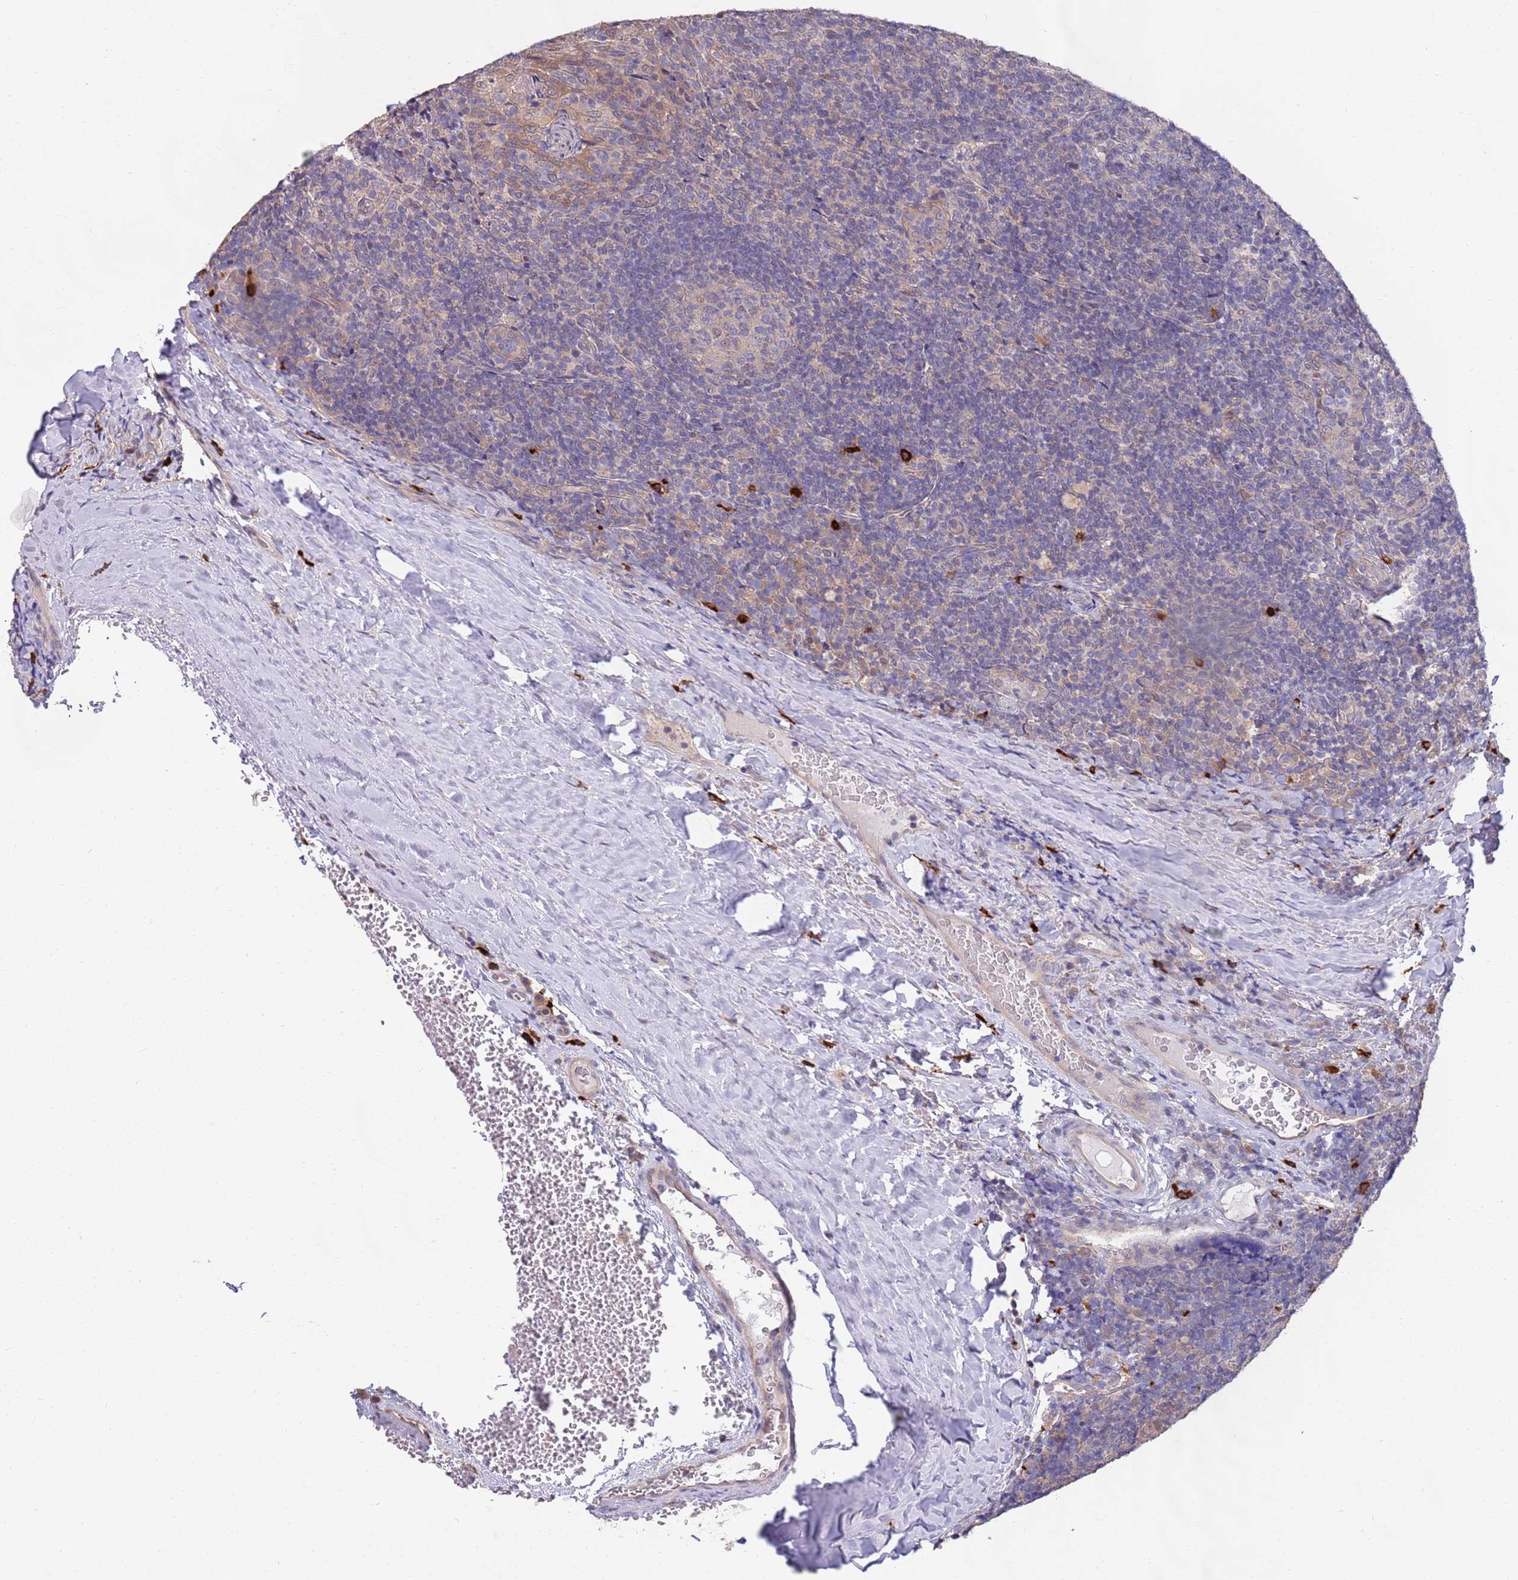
{"staining": {"intensity": "negative", "quantity": "none", "location": "none"}, "tissue": "tonsil", "cell_type": "Germinal center cells", "image_type": "normal", "snomed": [{"axis": "morphology", "description": "Normal tissue, NOS"}, {"axis": "topography", "description": "Tonsil"}], "caption": "Immunohistochemistry (IHC) of normal tonsil reveals no positivity in germinal center cells.", "gene": "MARVELD2", "patient": {"sex": "male", "age": 17}}